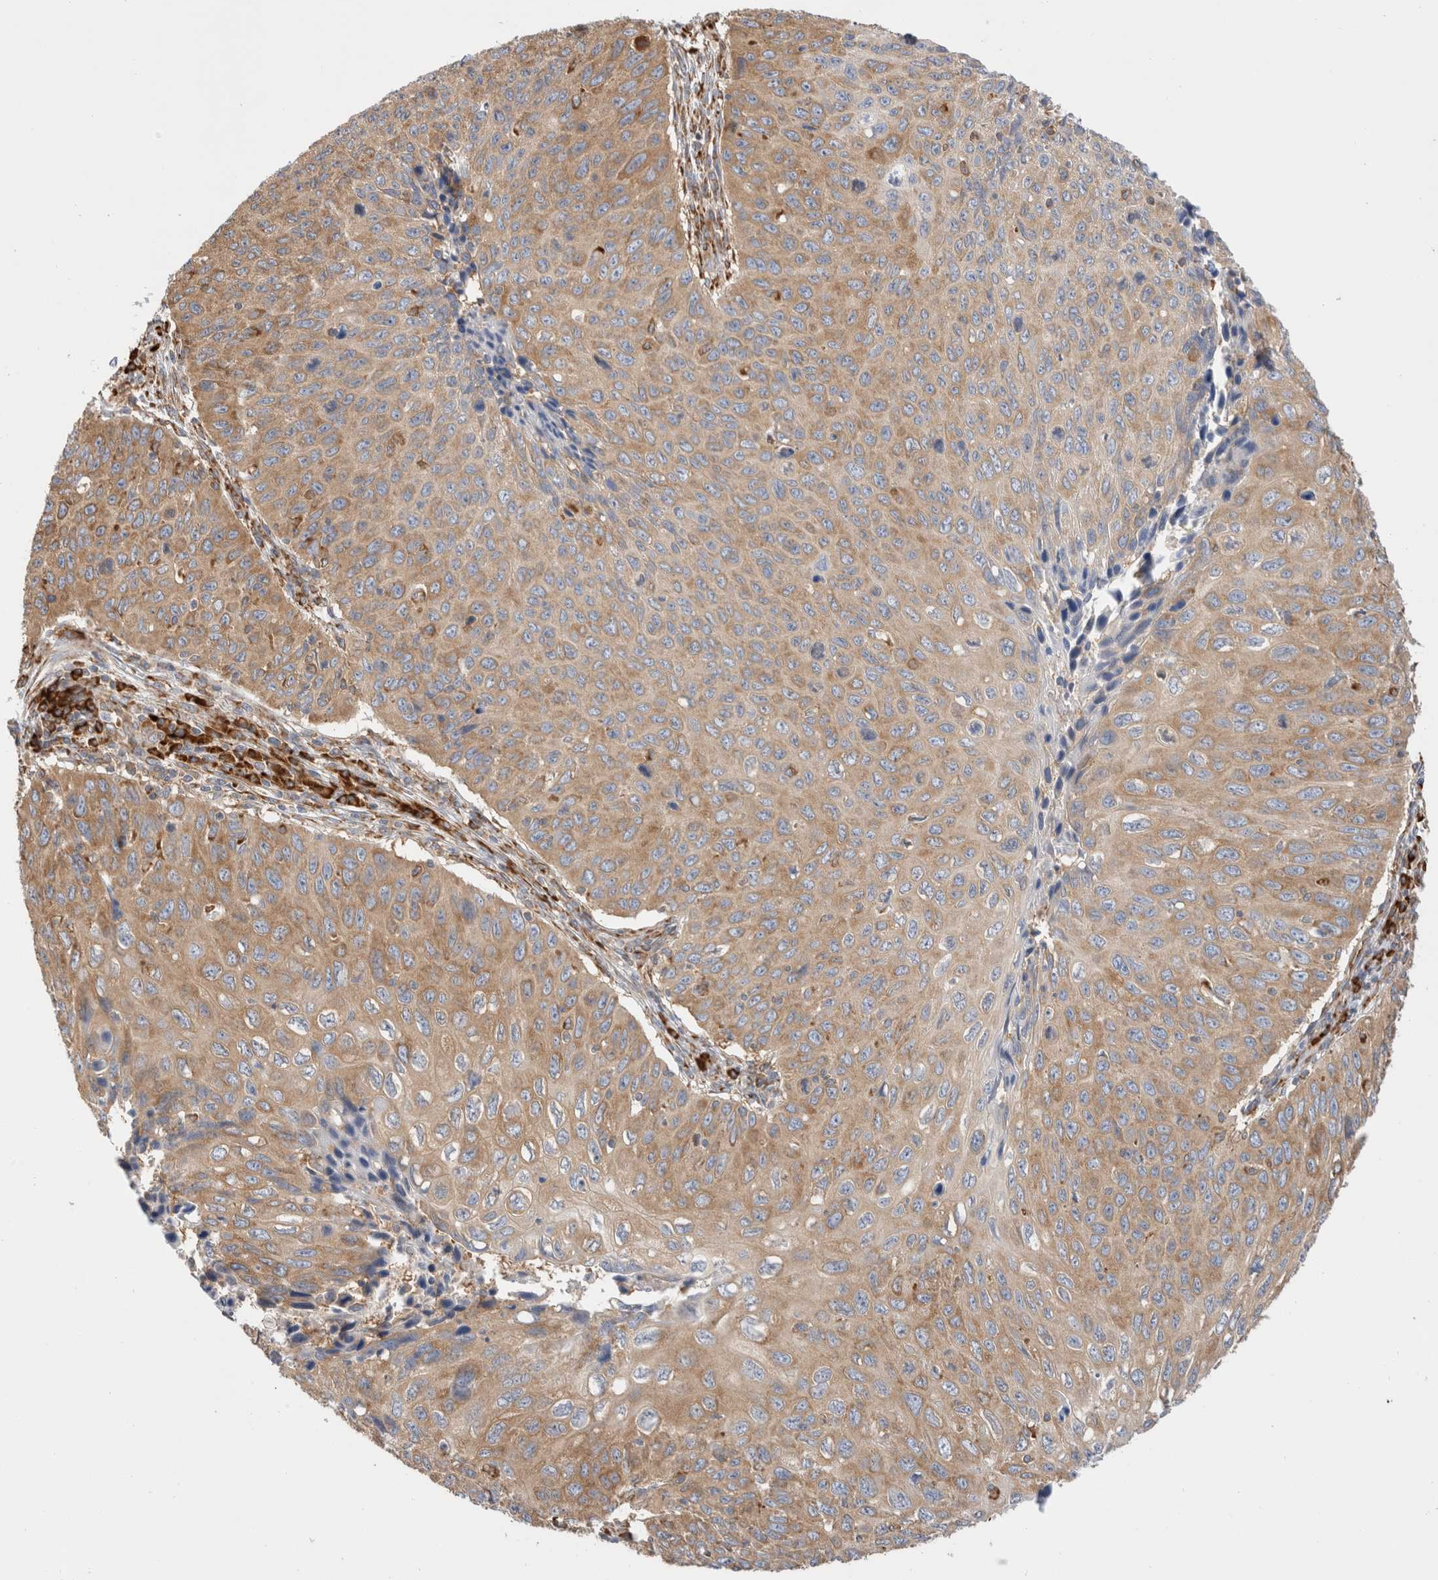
{"staining": {"intensity": "moderate", "quantity": ">75%", "location": "cytoplasmic/membranous"}, "tissue": "cervical cancer", "cell_type": "Tumor cells", "image_type": "cancer", "snomed": [{"axis": "morphology", "description": "Squamous cell carcinoma, NOS"}, {"axis": "topography", "description": "Cervix"}], "caption": "Protein expression analysis of cervical squamous cell carcinoma exhibits moderate cytoplasmic/membranous expression in about >75% of tumor cells.", "gene": "ZC2HC1A", "patient": {"sex": "female", "age": 53}}